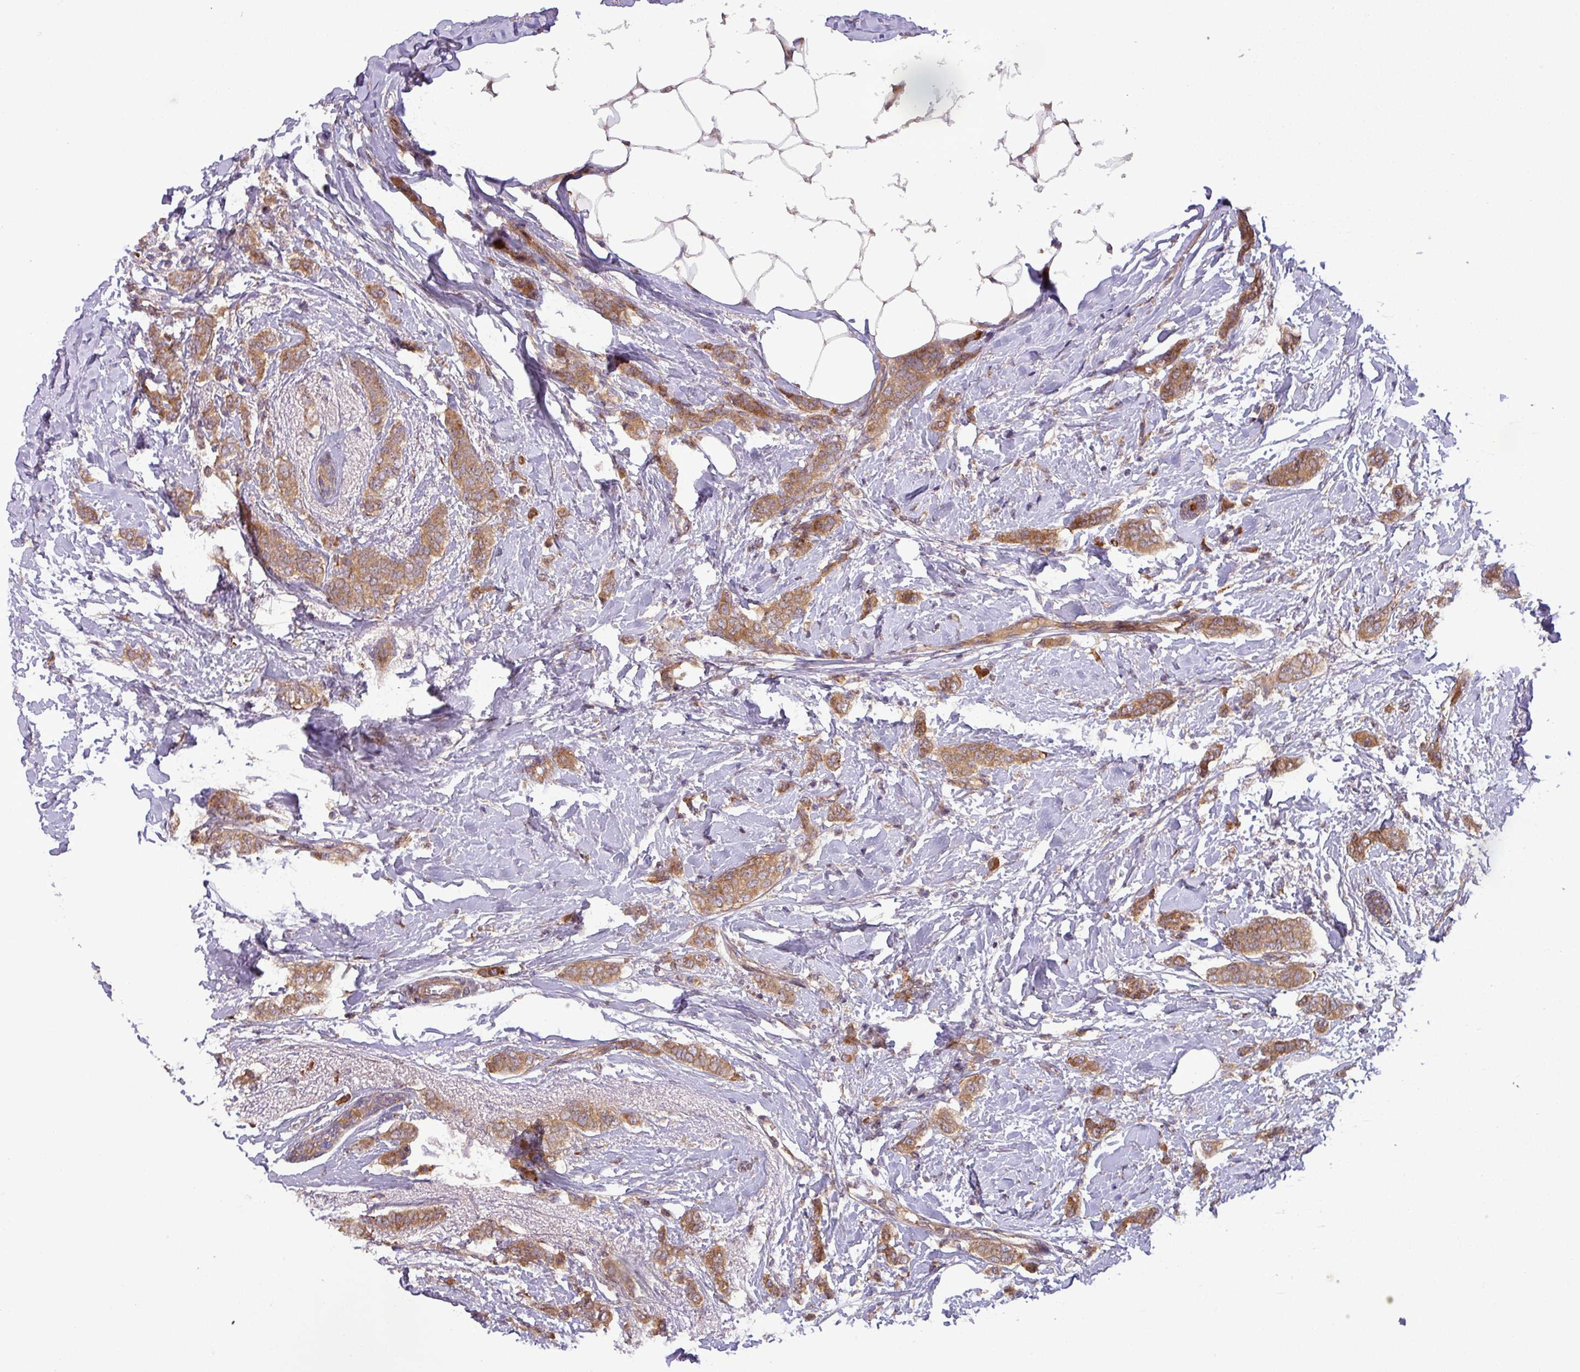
{"staining": {"intensity": "moderate", "quantity": ">75%", "location": "cytoplasmic/membranous"}, "tissue": "breast cancer", "cell_type": "Tumor cells", "image_type": "cancer", "snomed": [{"axis": "morphology", "description": "Duct carcinoma"}, {"axis": "topography", "description": "Breast"}], "caption": "Human breast cancer stained with a brown dye exhibits moderate cytoplasmic/membranous positive staining in about >75% of tumor cells.", "gene": "ART1", "patient": {"sex": "female", "age": 72}}